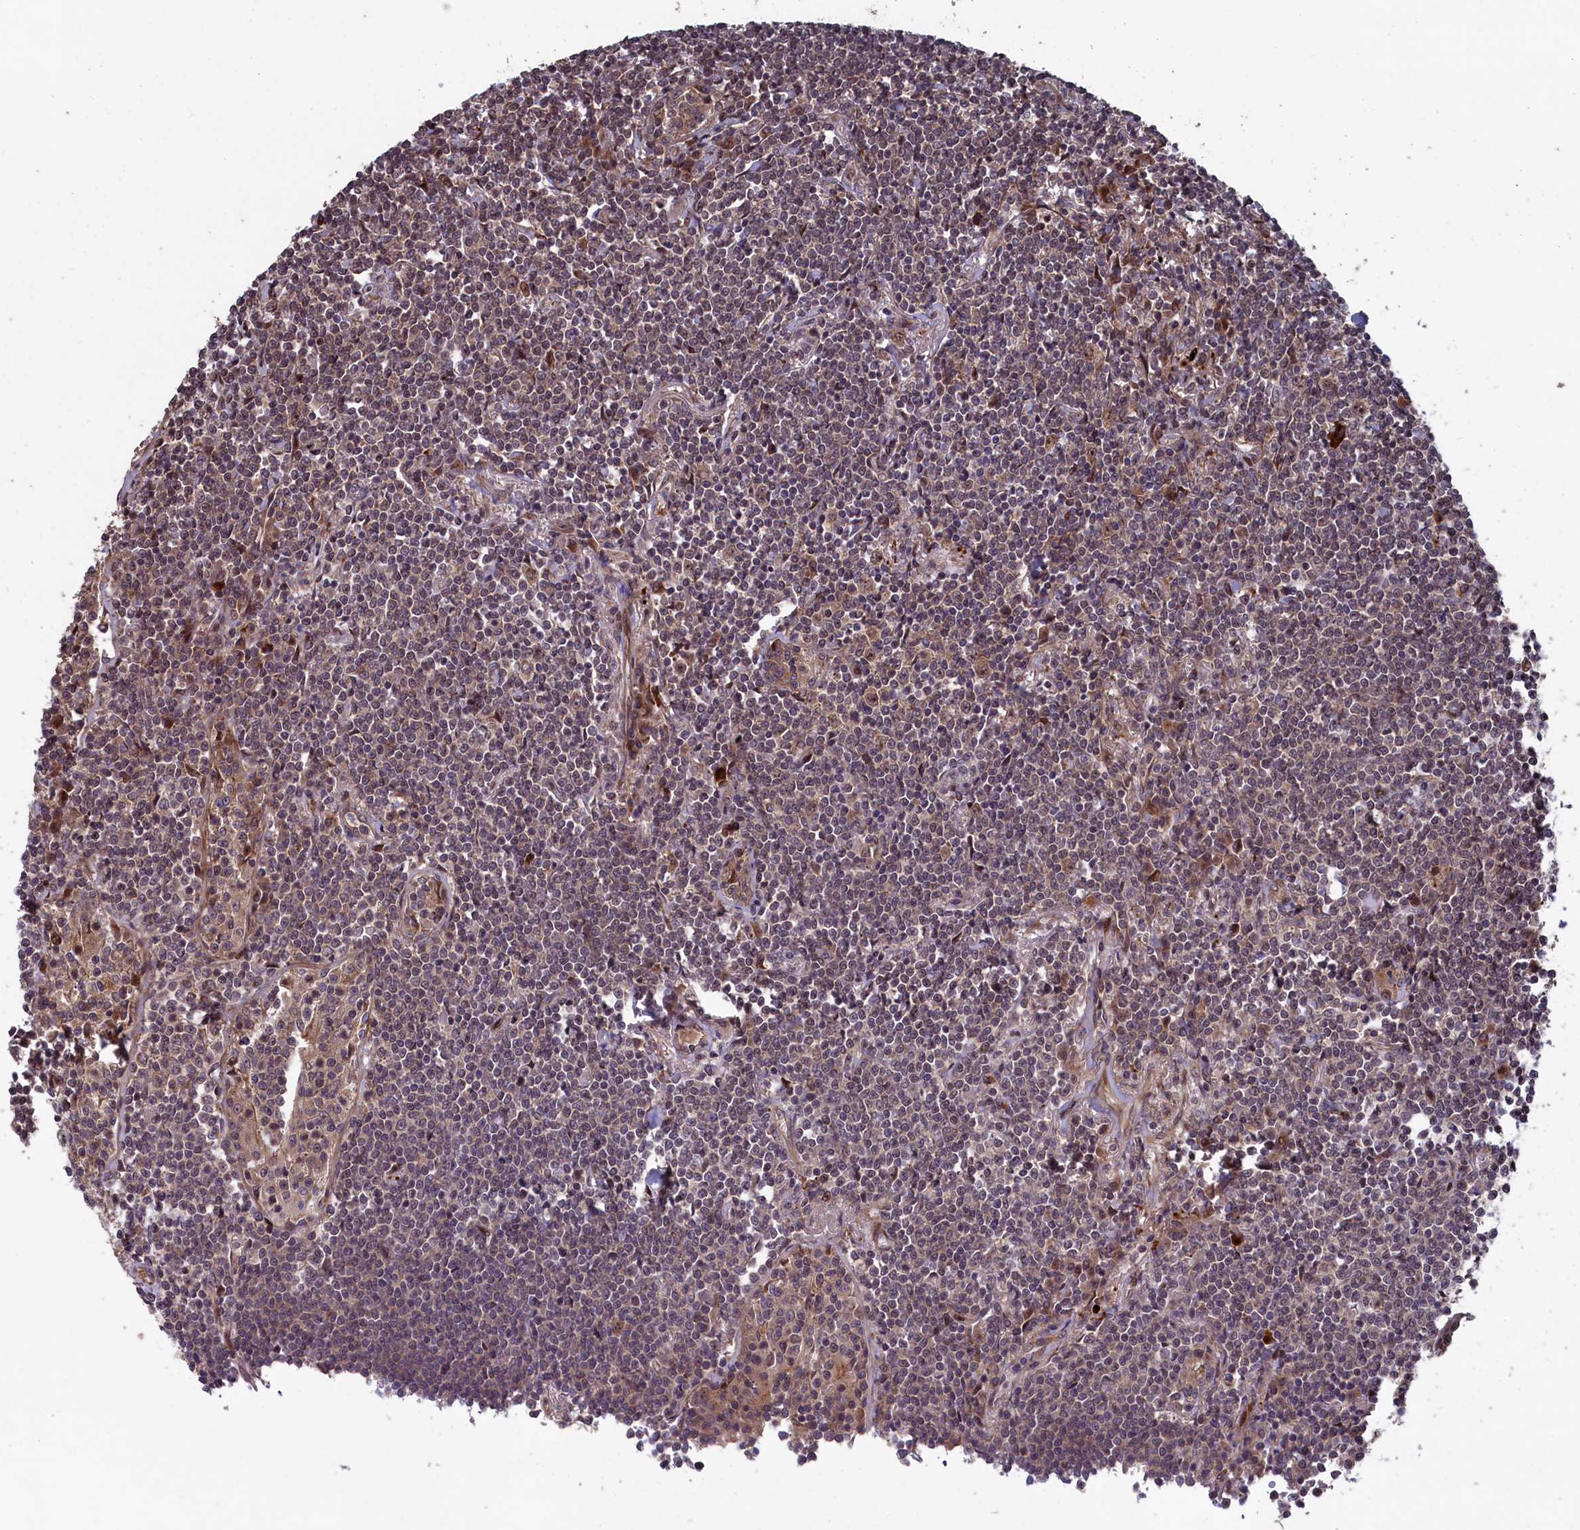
{"staining": {"intensity": "weak", "quantity": "<25%", "location": "nuclear"}, "tissue": "lymphoma", "cell_type": "Tumor cells", "image_type": "cancer", "snomed": [{"axis": "morphology", "description": "Malignant lymphoma, non-Hodgkin's type, Low grade"}, {"axis": "topography", "description": "Lung"}], "caption": "Tumor cells show no significant protein expression in lymphoma.", "gene": "LSG1", "patient": {"sex": "female", "age": 71}}